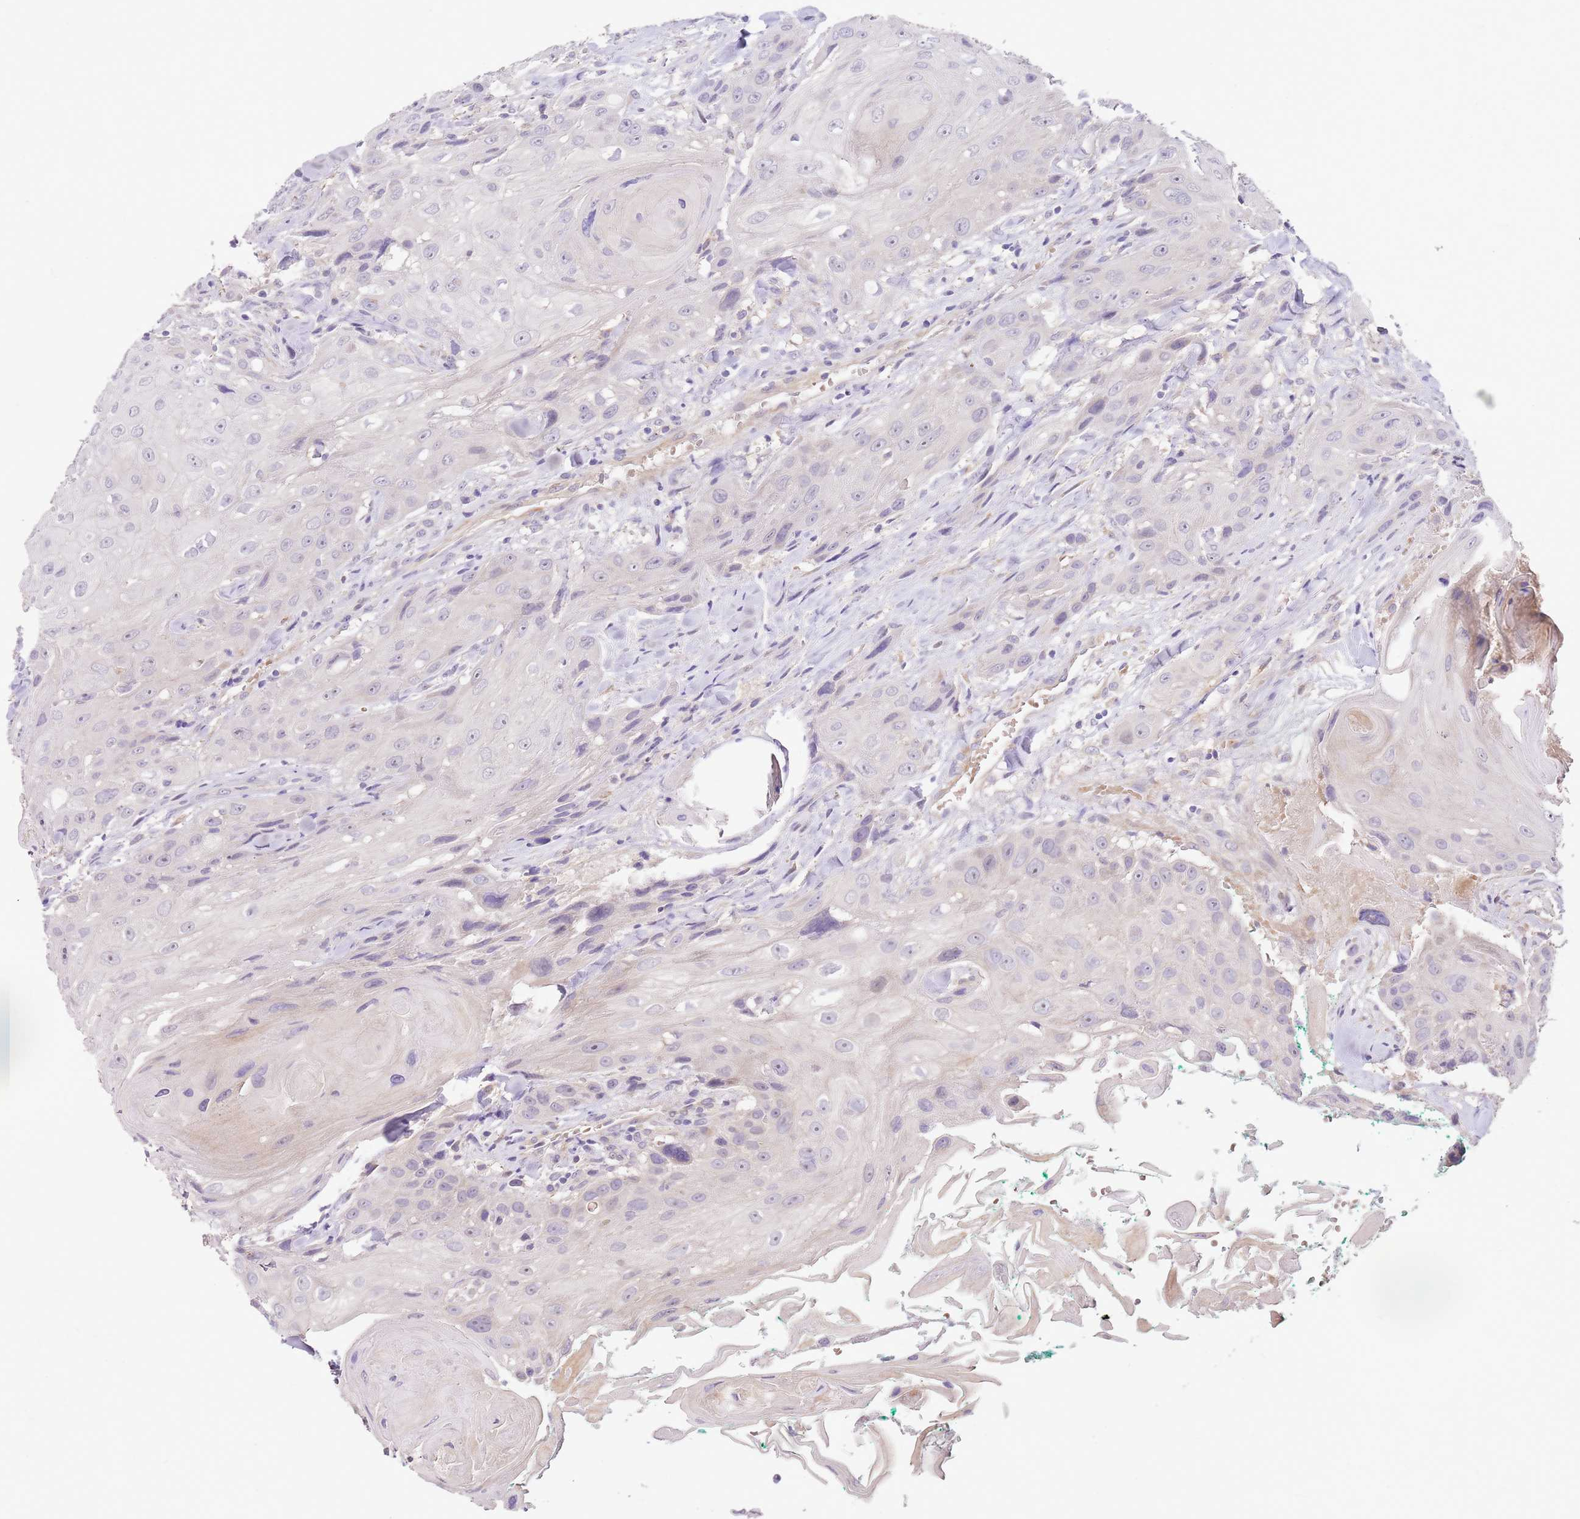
{"staining": {"intensity": "negative", "quantity": "none", "location": "none"}, "tissue": "head and neck cancer", "cell_type": "Tumor cells", "image_type": "cancer", "snomed": [{"axis": "morphology", "description": "Squamous cell carcinoma, NOS"}, {"axis": "topography", "description": "Head-Neck"}], "caption": "Immunohistochemical staining of squamous cell carcinoma (head and neck) demonstrates no significant staining in tumor cells.", "gene": "RFK", "patient": {"sex": "male", "age": 81}}